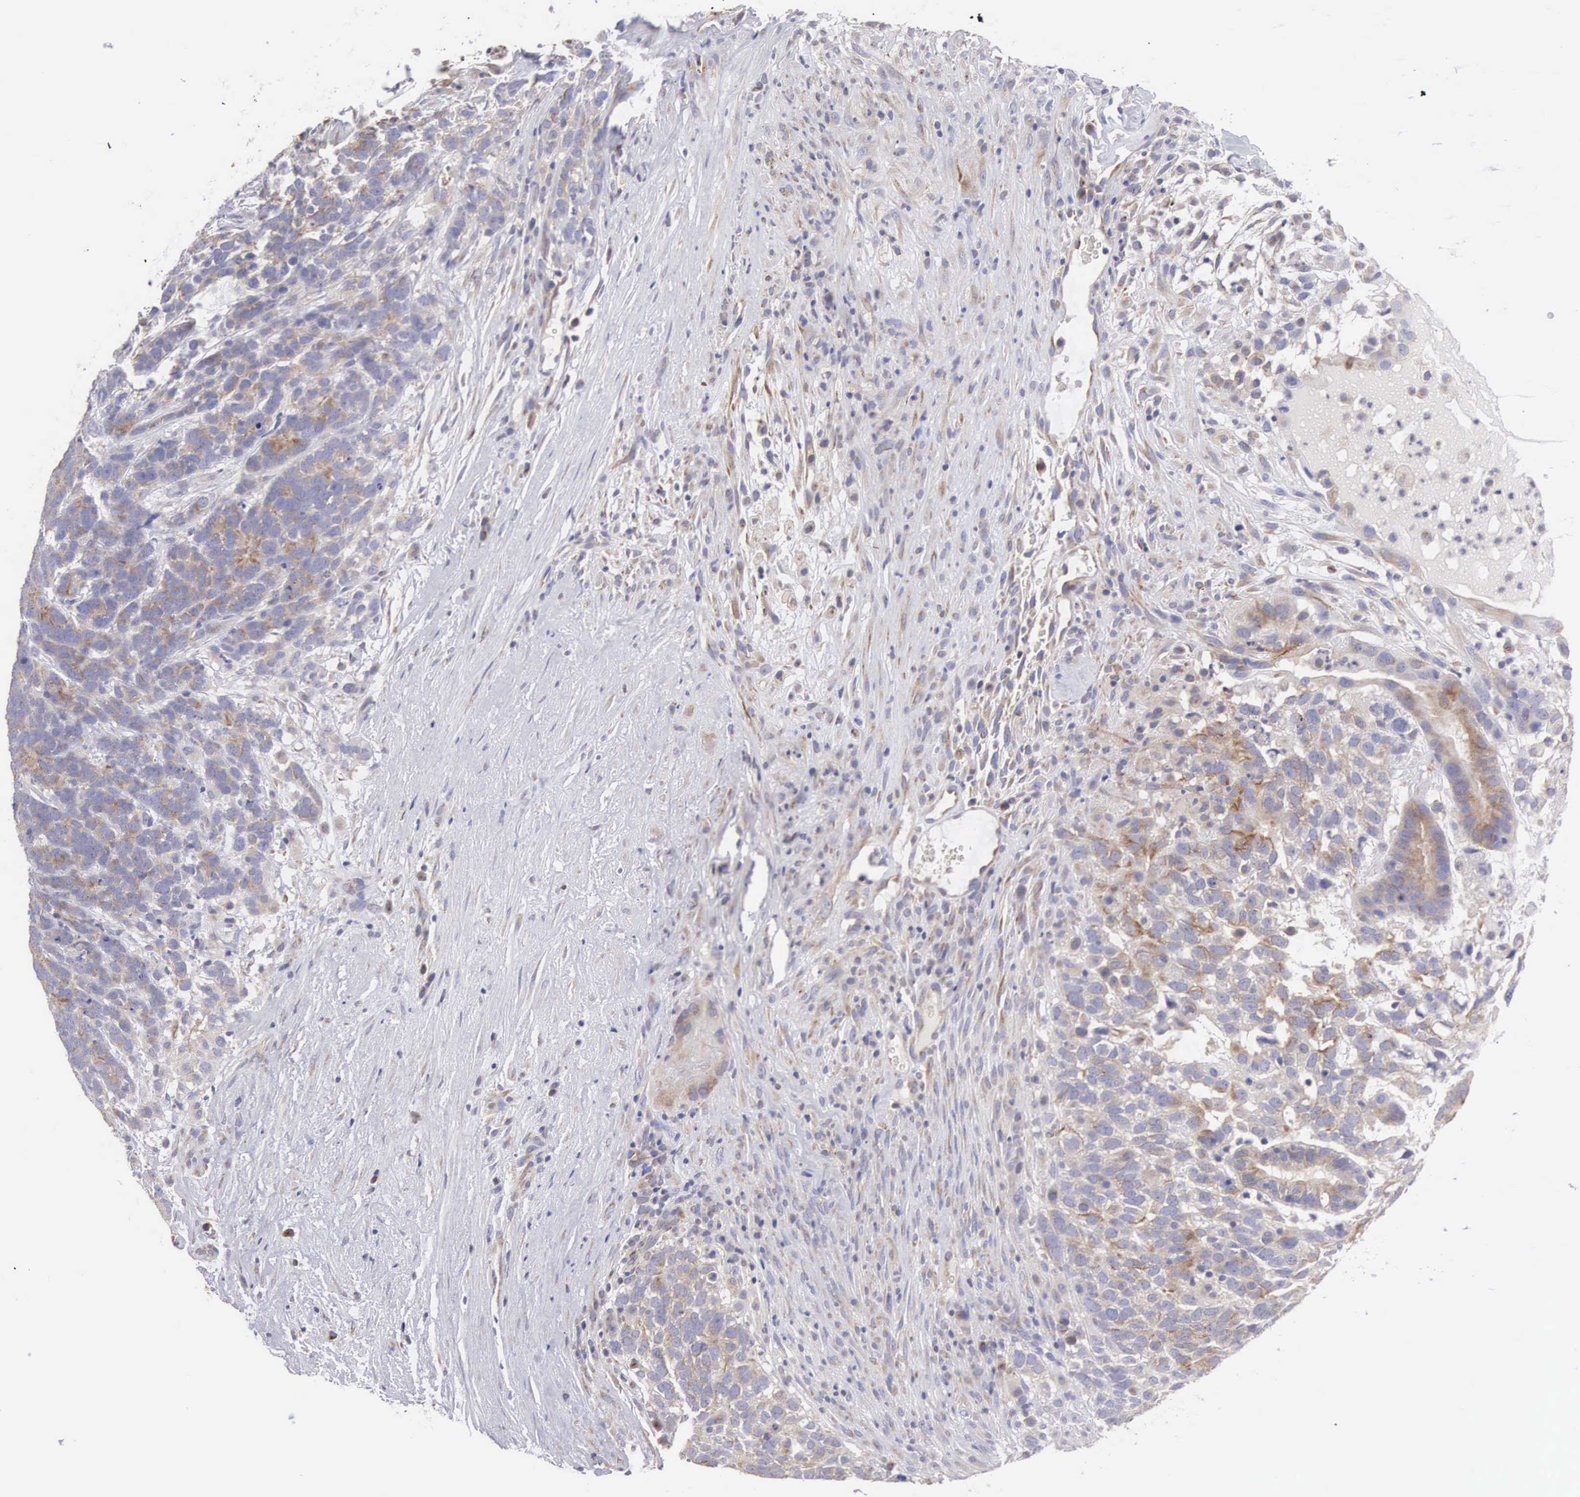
{"staining": {"intensity": "weak", "quantity": "<25%", "location": "cytoplasmic/membranous"}, "tissue": "testis cancer", "cell_type": "Tumor cells", "image_type": "cancer", "snomed": [{"axis": "morphology", "description": "Carcinoma, Embryonal, NOS"}, {"axis": "topography", "description": "Testis"}], "caption": "Protein analysis of testis cancer shows no significant staining in tumor cells.", "gene": "SLITRK4", "patient": {"sex": "male", "age": 26}}